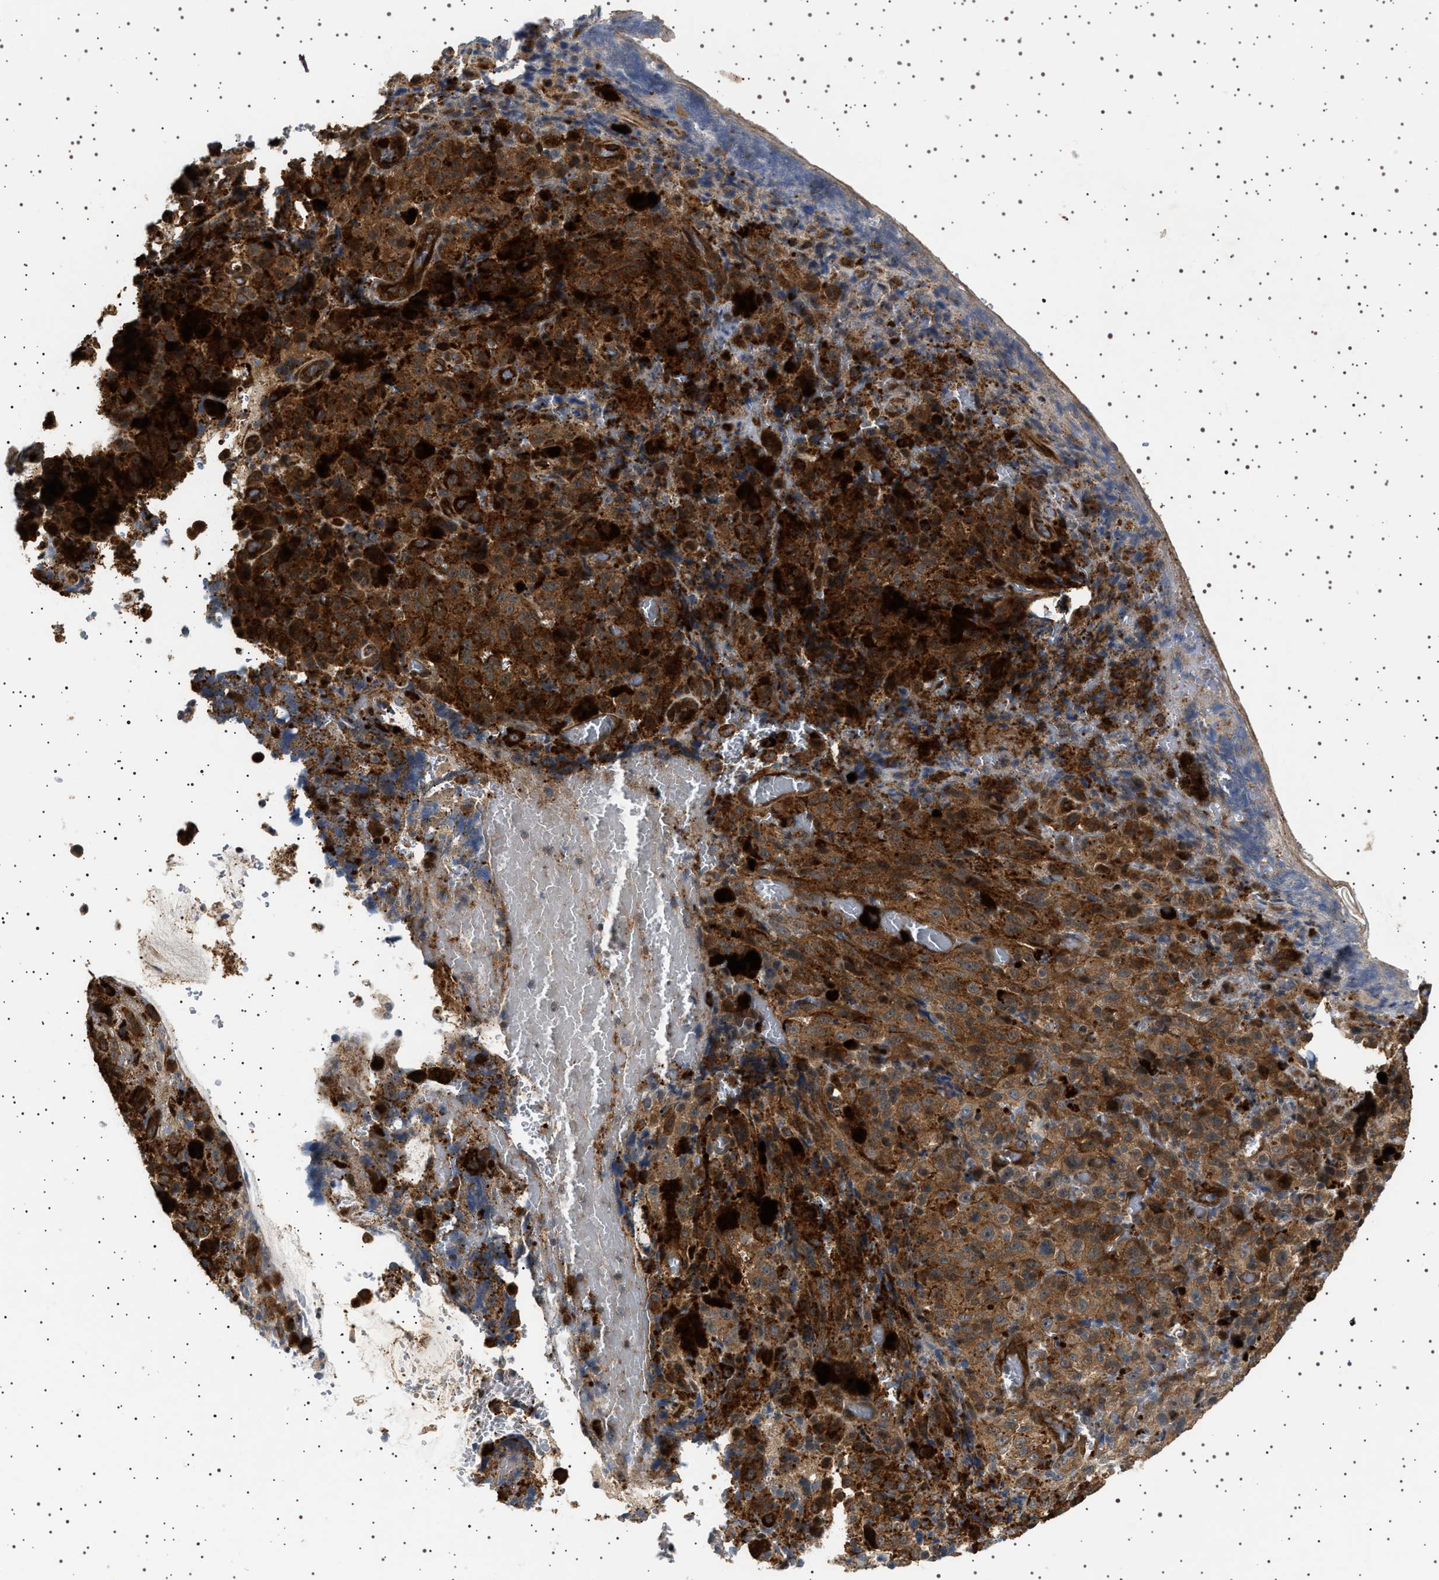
{"staining": {"intensity": "moderate", "quantity": ">75%", "location": "cytoplasmic/membranous"}, "tissue": "melanoma", "cell_type": "Tumor cells", "image_type": "cancer", "snomed": [{"axis": "morphology", "description": "Malignant melanoma, NOS"}, {"axis": "topography", "description": "Rectum"}], "caption": "This is an image of immunohistochemistry (IHC) staining of malignant melanoma, which shows moderate staining in the cytoplasmic/membranous of tumor cells.", "gene": "BAG3", "patient": {"sex": "female", "age": 81}}